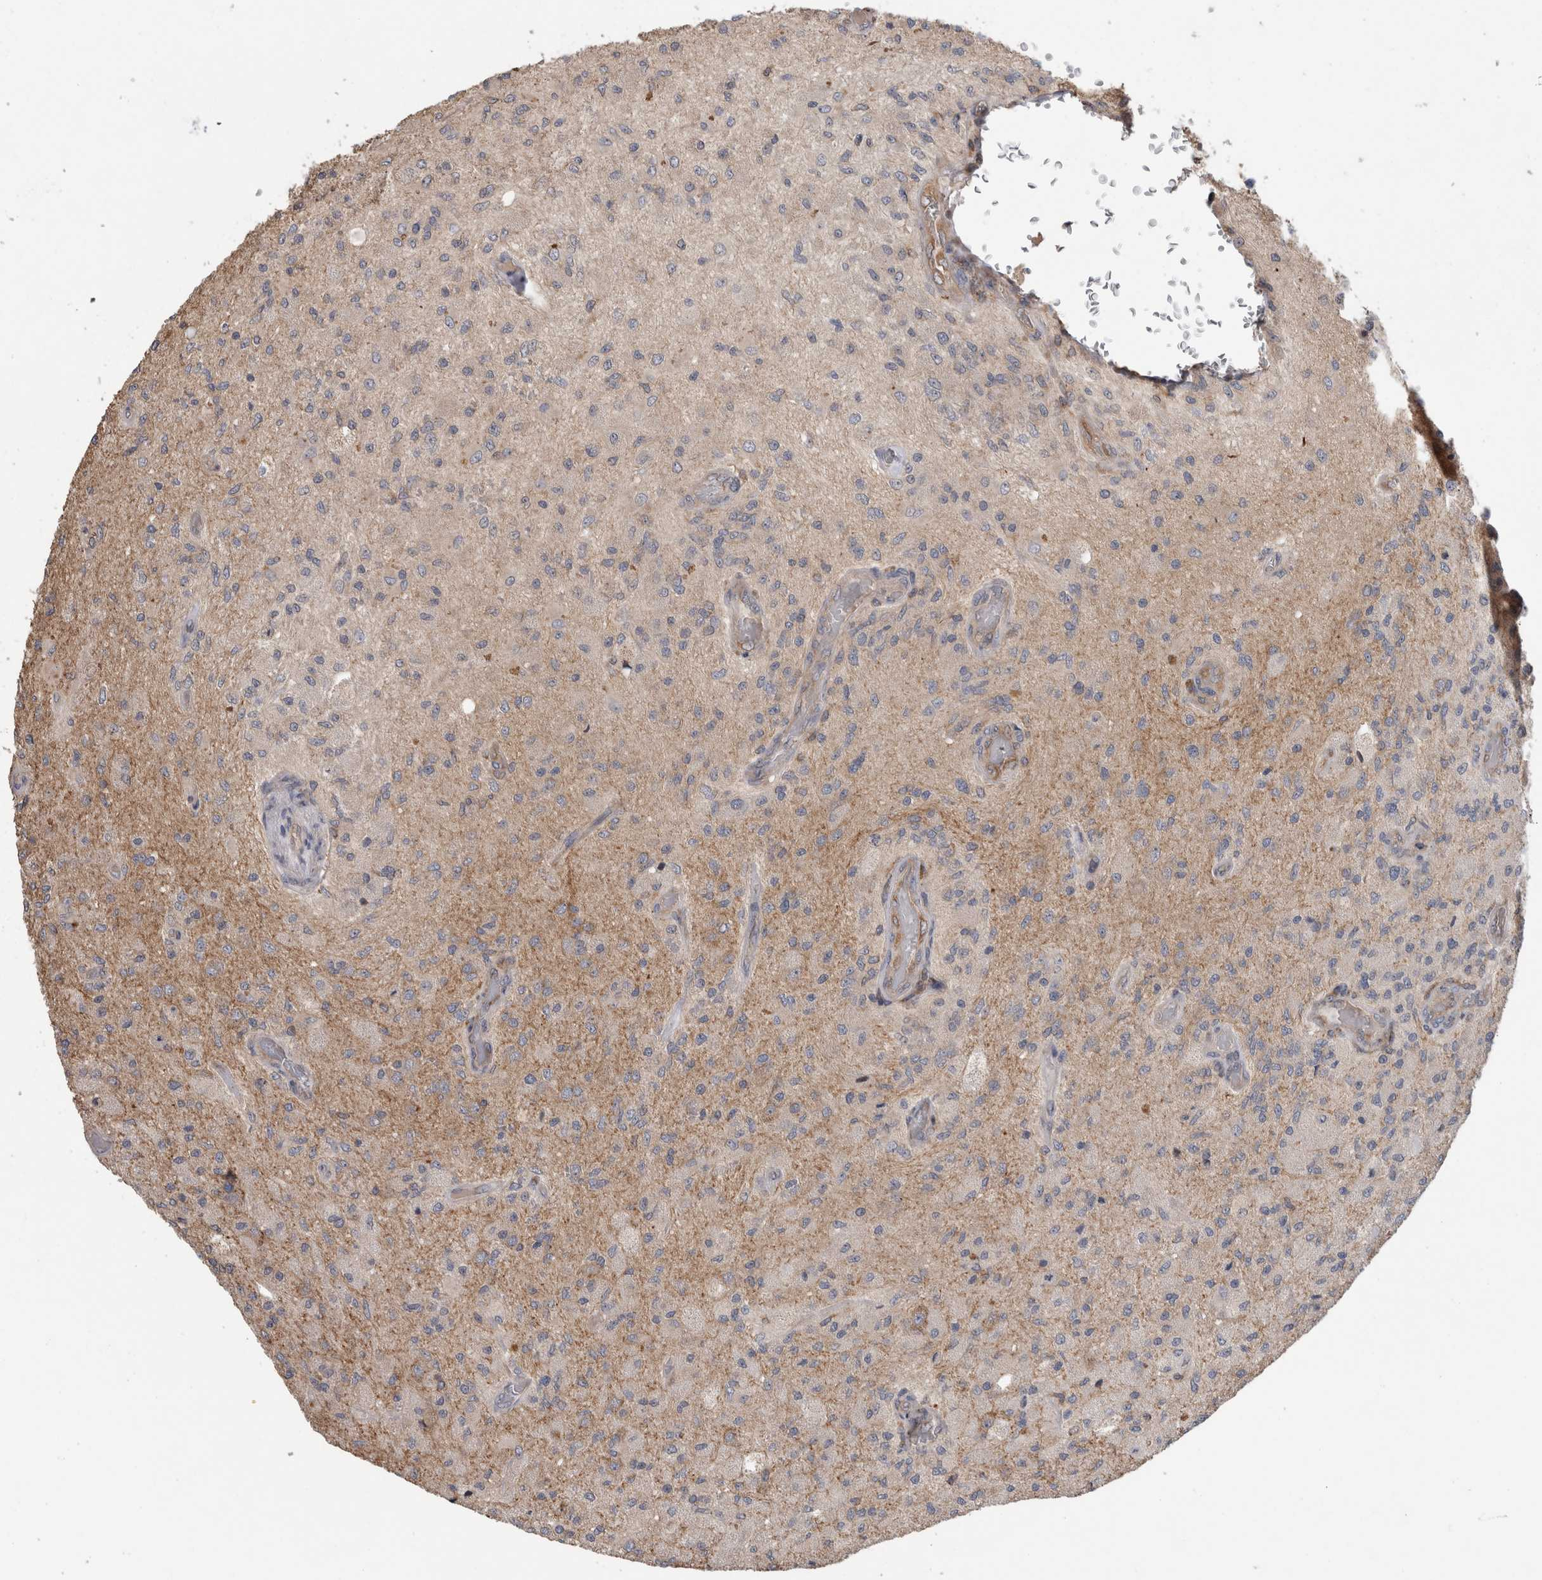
{"staining": {"intensity": "weak", "quantity": "<25%", "location": "cytoplasmic/membranous"}, "tissue": "glioma", "cell_type": "Tumor cells", "image_type": "cancer", "snomed": [{"axis": "morphology", "description": "Normal tissue, NOS"}, {"axis": "morphology", "description": "Glioma, malignant, High grade"}, {"axis": "topography", "description": "Cerebral cortex"}], "caption": "Human glioma stained for a protein using immunohistochemistry shows no positivity in tumor cells.", "gene": "TARBP1", "patient": {"sex": "male", "age": 77}}